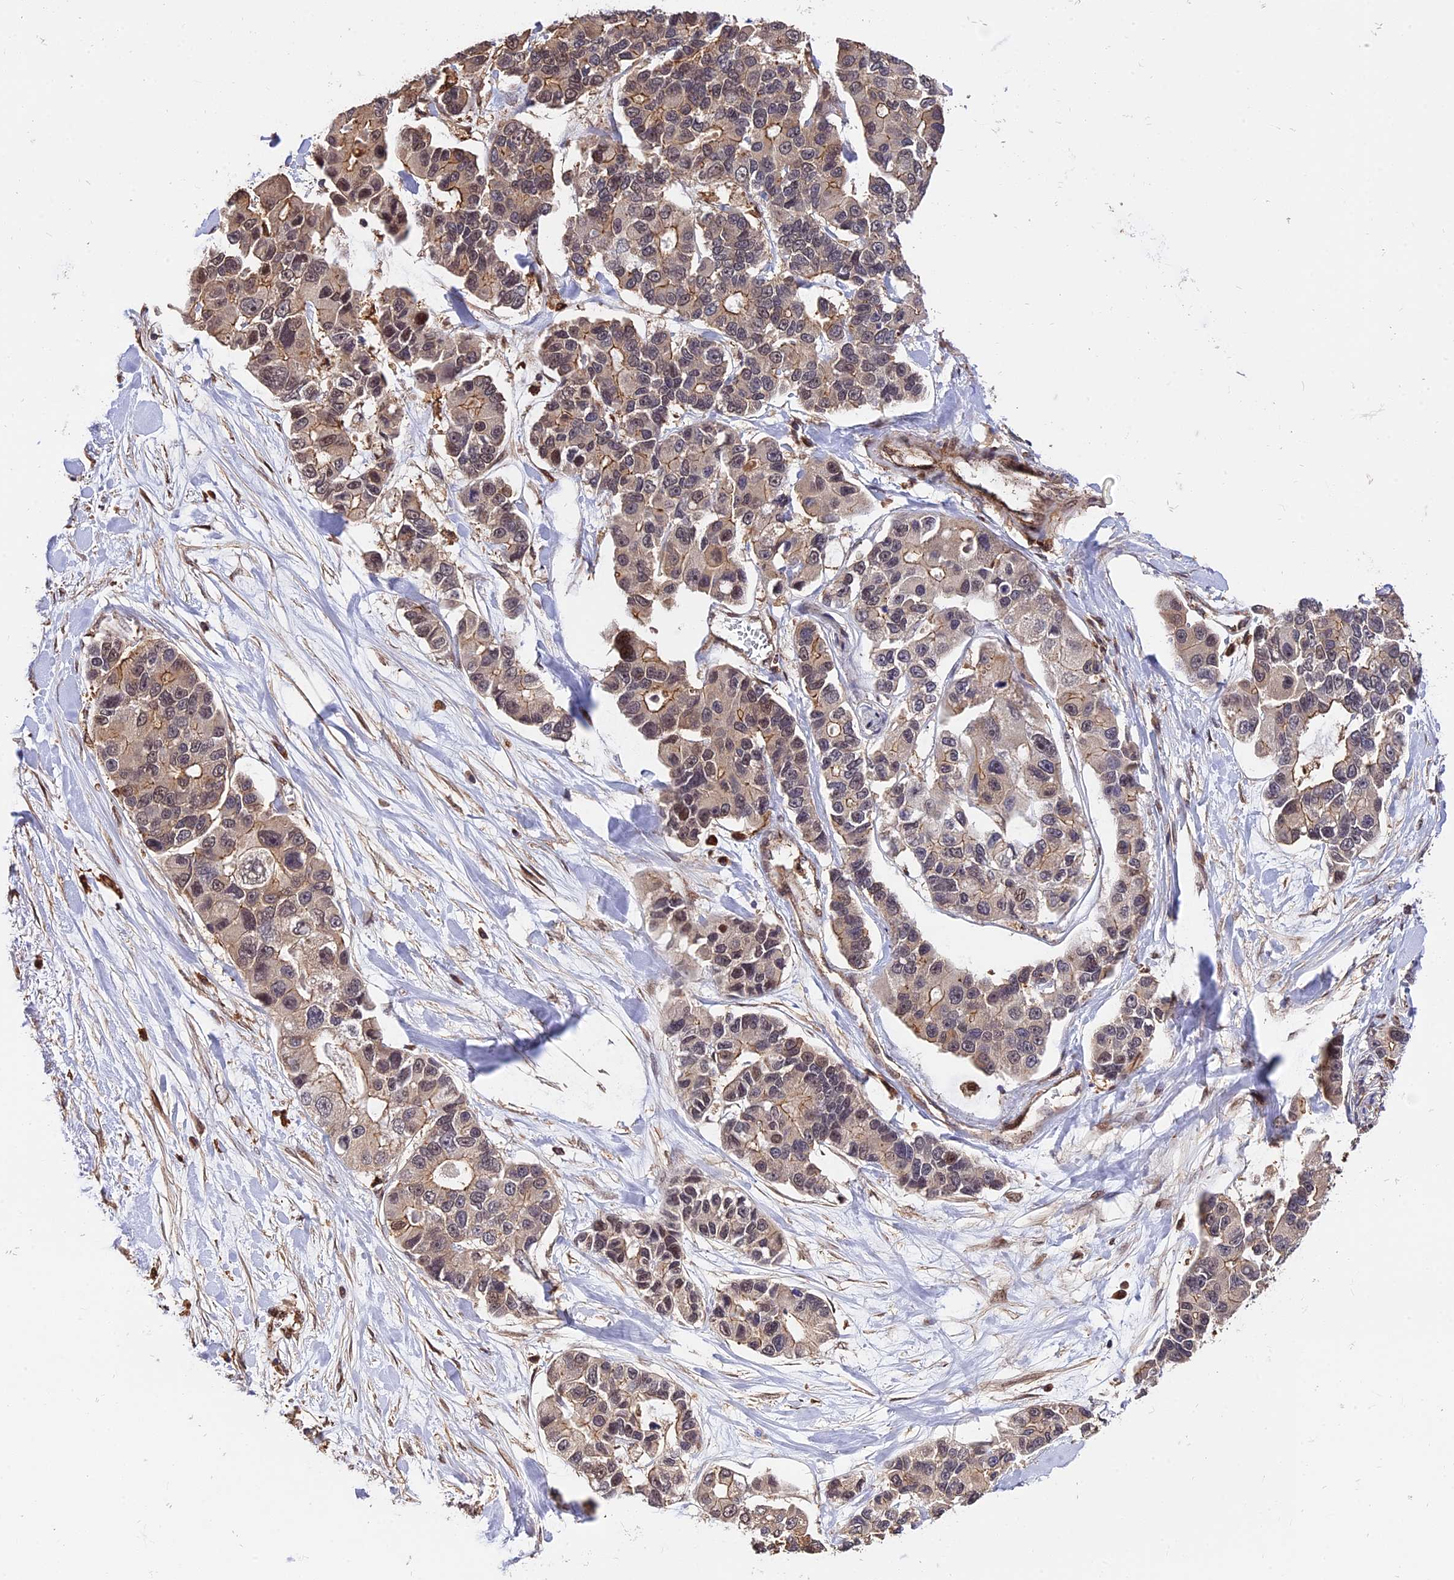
{"staining": {"intensity": "weak", "quantity": "25%-75%", "location": "cytoplasmic/membranous"}, "tissue": "lung cancer", "cell_type": "Tumor cells", "image_type": "cancer", "snomed": [{"axis": "morphology", "description": "Adenocarcinoma, NOS"}, {"axis": "topography", "description": "Lung"}], "caption": "Lung cancer stained with immunohistochemistry (IHC) demonstrates weak cytoplasmic/membranous staining in approximately 25%-75% of tumor cells.", "gene": "HERPUD1", "patient": {"sex": "female", "age": 54}}